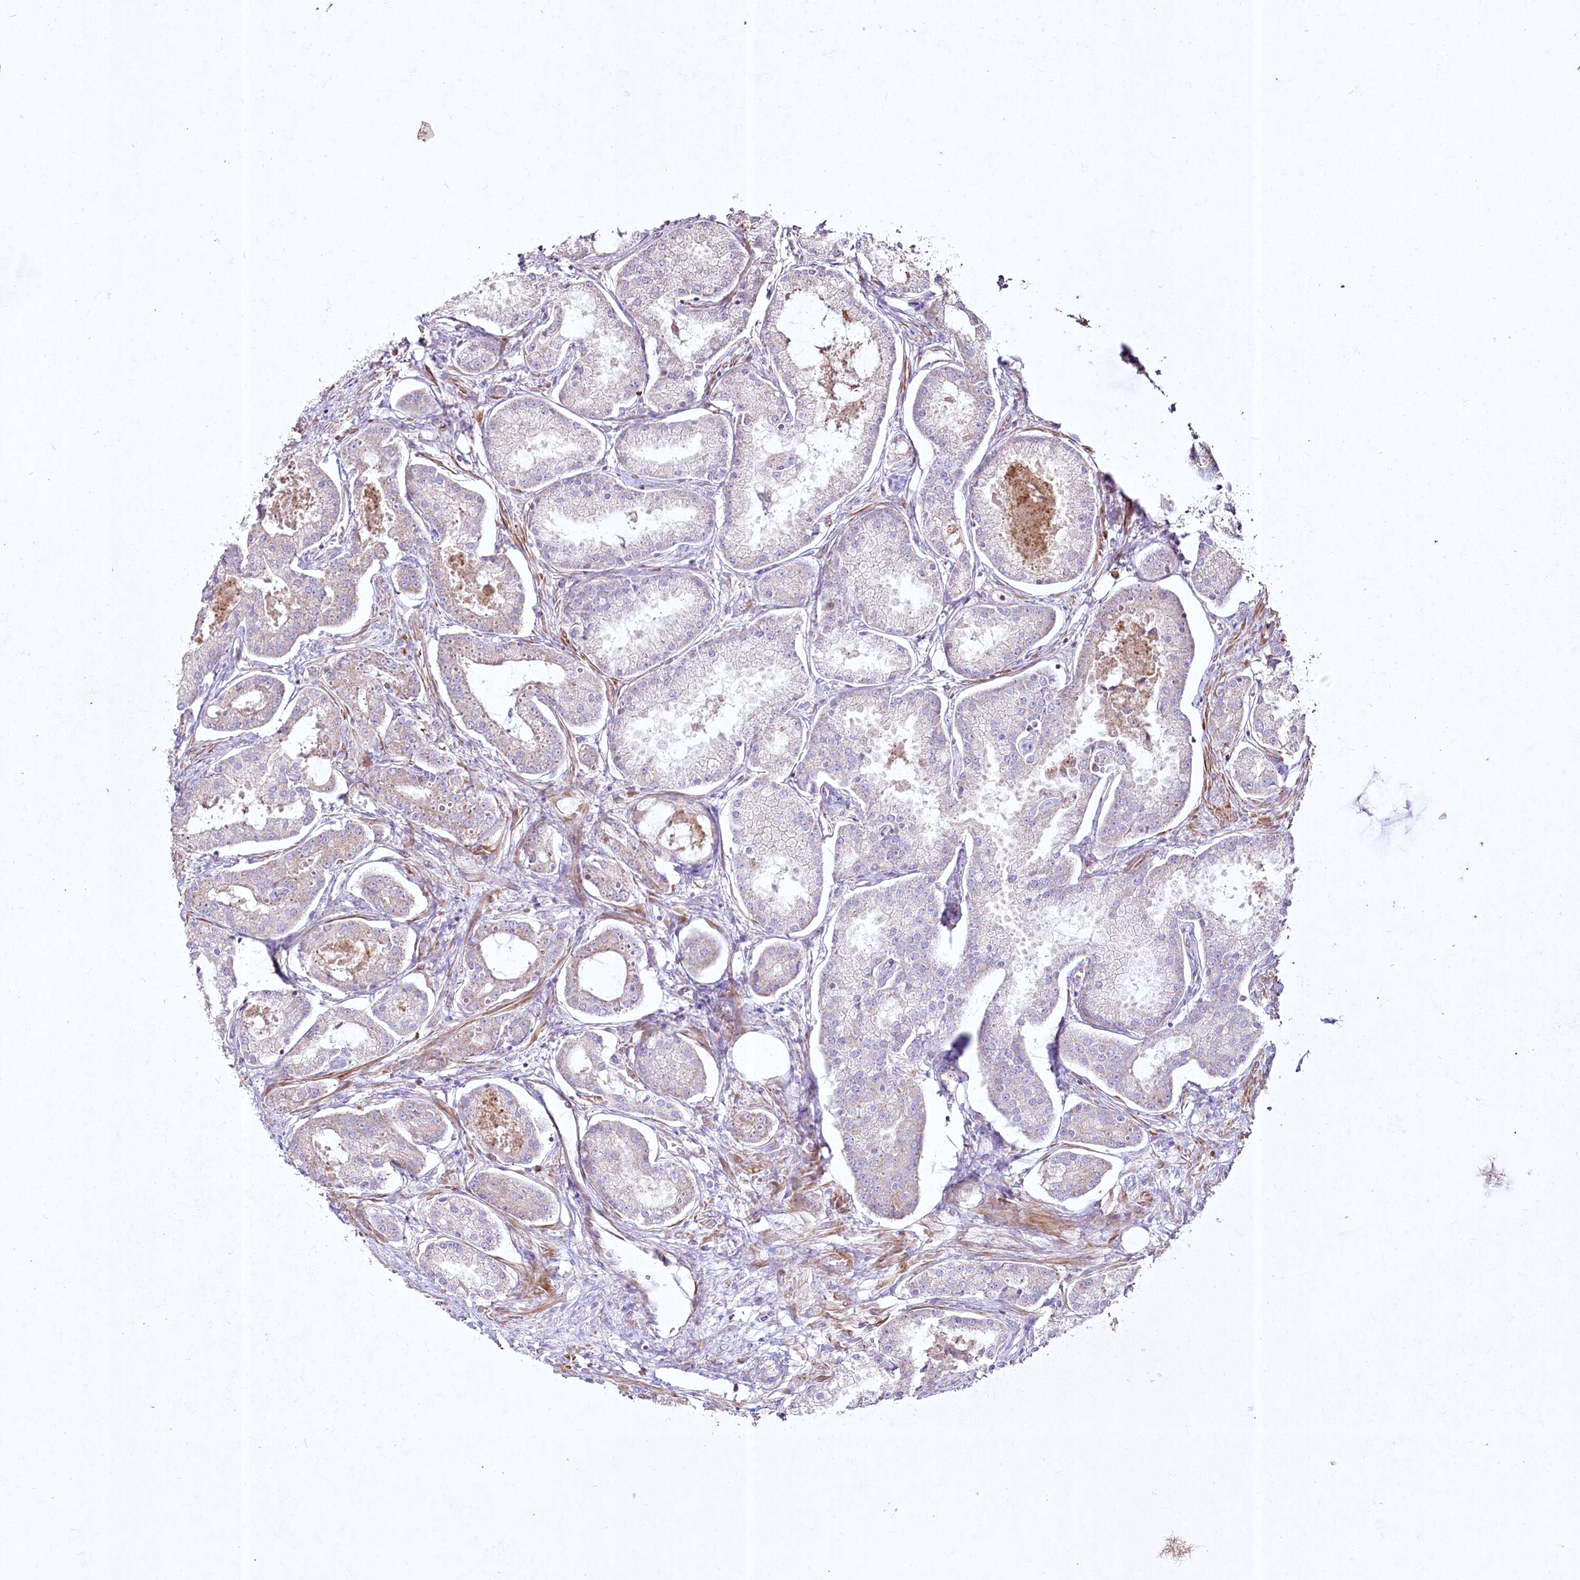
{"staining": {"intensity": "weak", "quantity": "25%-75%", "location": "cytoplasmic/membranous"}, "tissue": "prostate cancer", "cell_type": "Tumor cells", "image_type": "cancer", "snomed": [{"axis": "morphology", "description": "Adenocarcinoma, Low grade"}, {"axis": "topography", "description": "Prostate"}], "caption": "Immunohistochemical staining of low-grade adenocarcinoma (prostate) shows low levels of weak cytoplasmic/membranous staining in approximately 25%-75% of tumor cells.", "gene": "SH3TC1", "patient": {"sex": "male", "age": 68}}